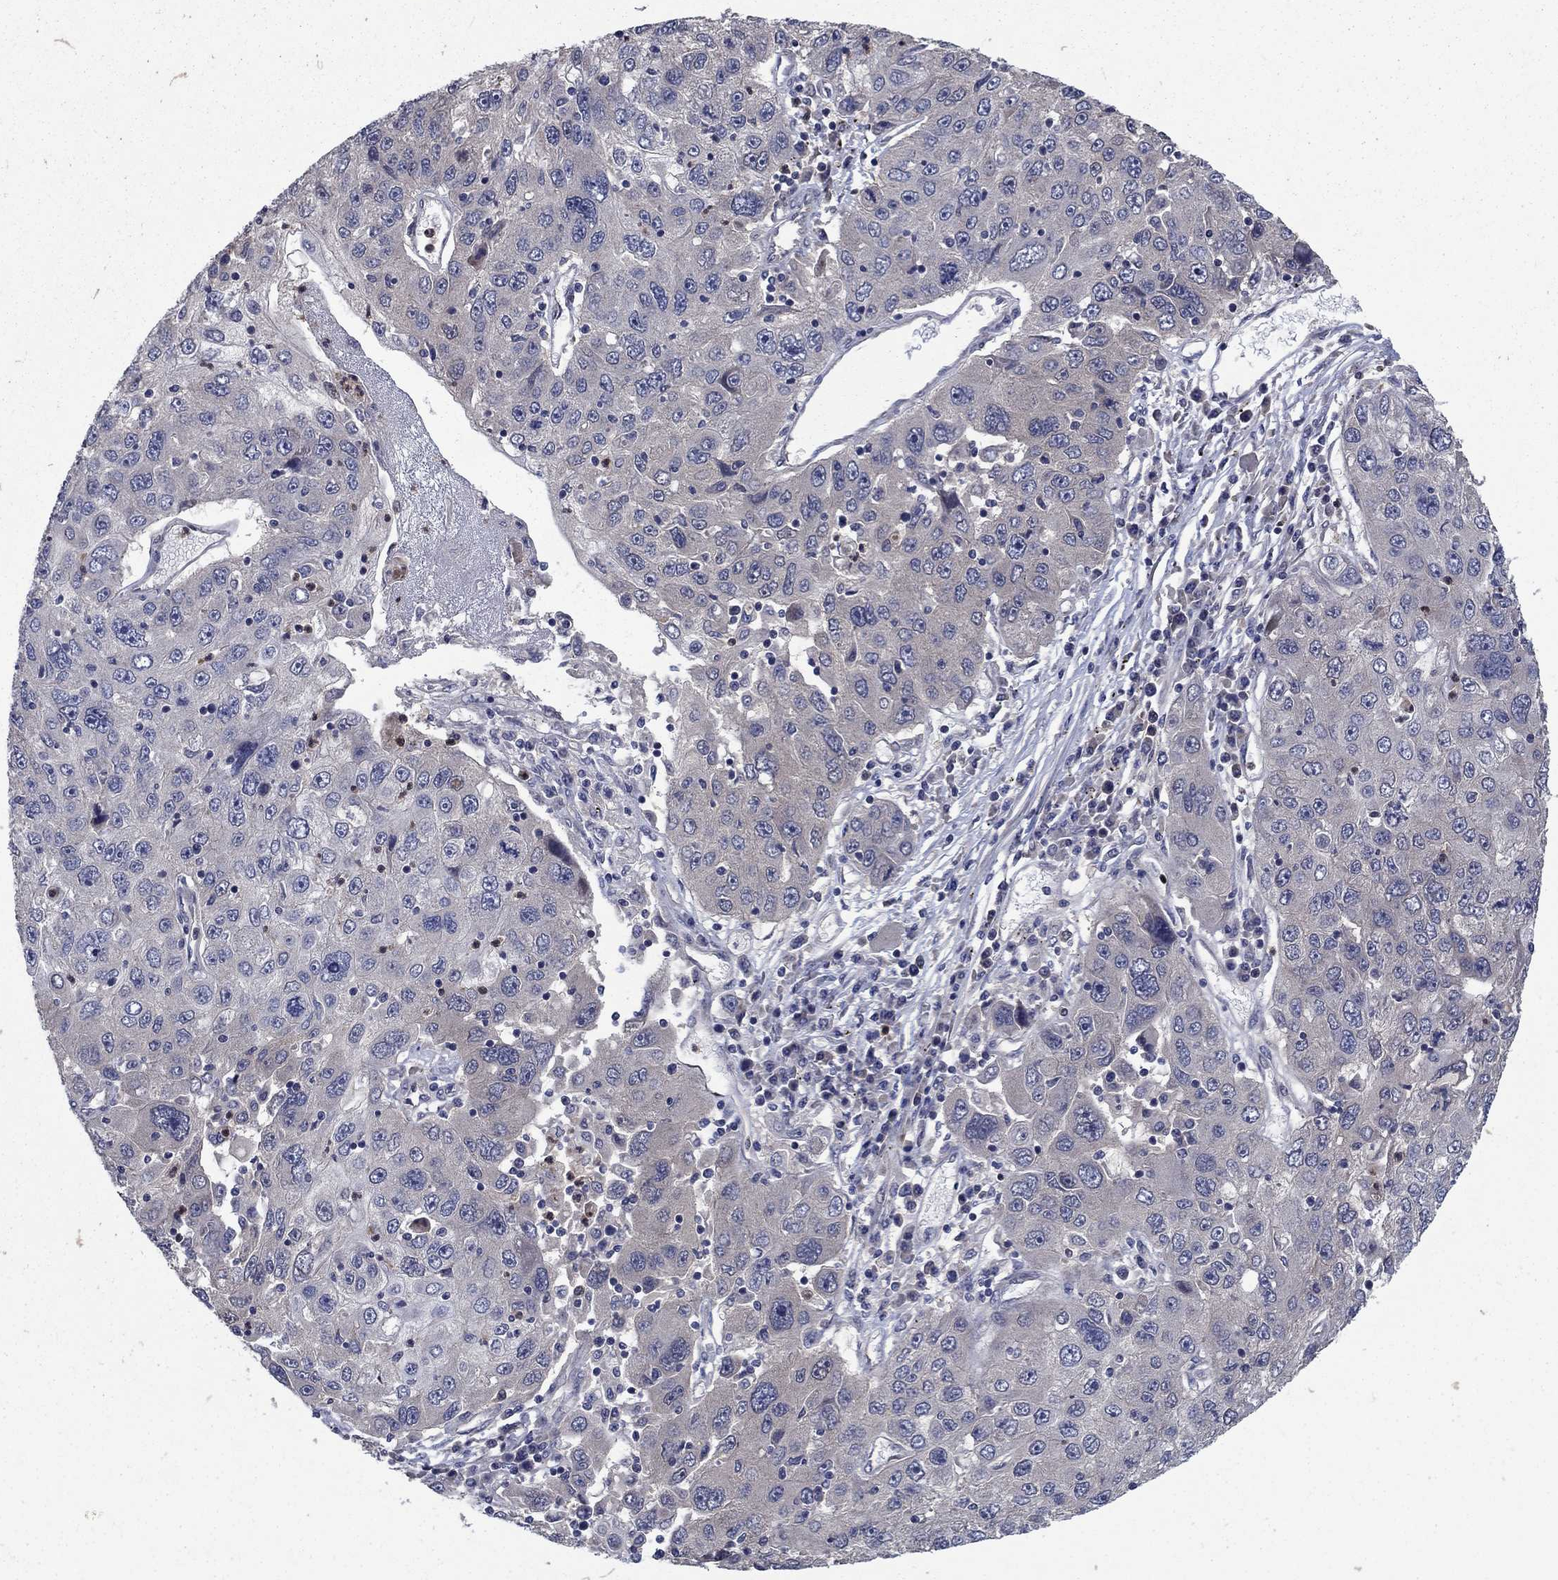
{"staining": {"intensity": "negative", "quantity": "none", "location": "none"}, "tissue": "stomach cancer", "cell_type": "Tumor cells", "image_type": "cancer", "snomed": [{"axis": "morphology", "description": "Adenocarcinoma, NOS"}, {"axis": "topography", "description": "Stomach"}], "caption": "DAB (3,3'-diaminobenzidine) immunohistochemical staining of stomach cancer (adenocarcinoma) exhibits no significant positivity in tumor cells.", "gene": "MSRB1", "patient": {"sex": "male", "age": 56}}